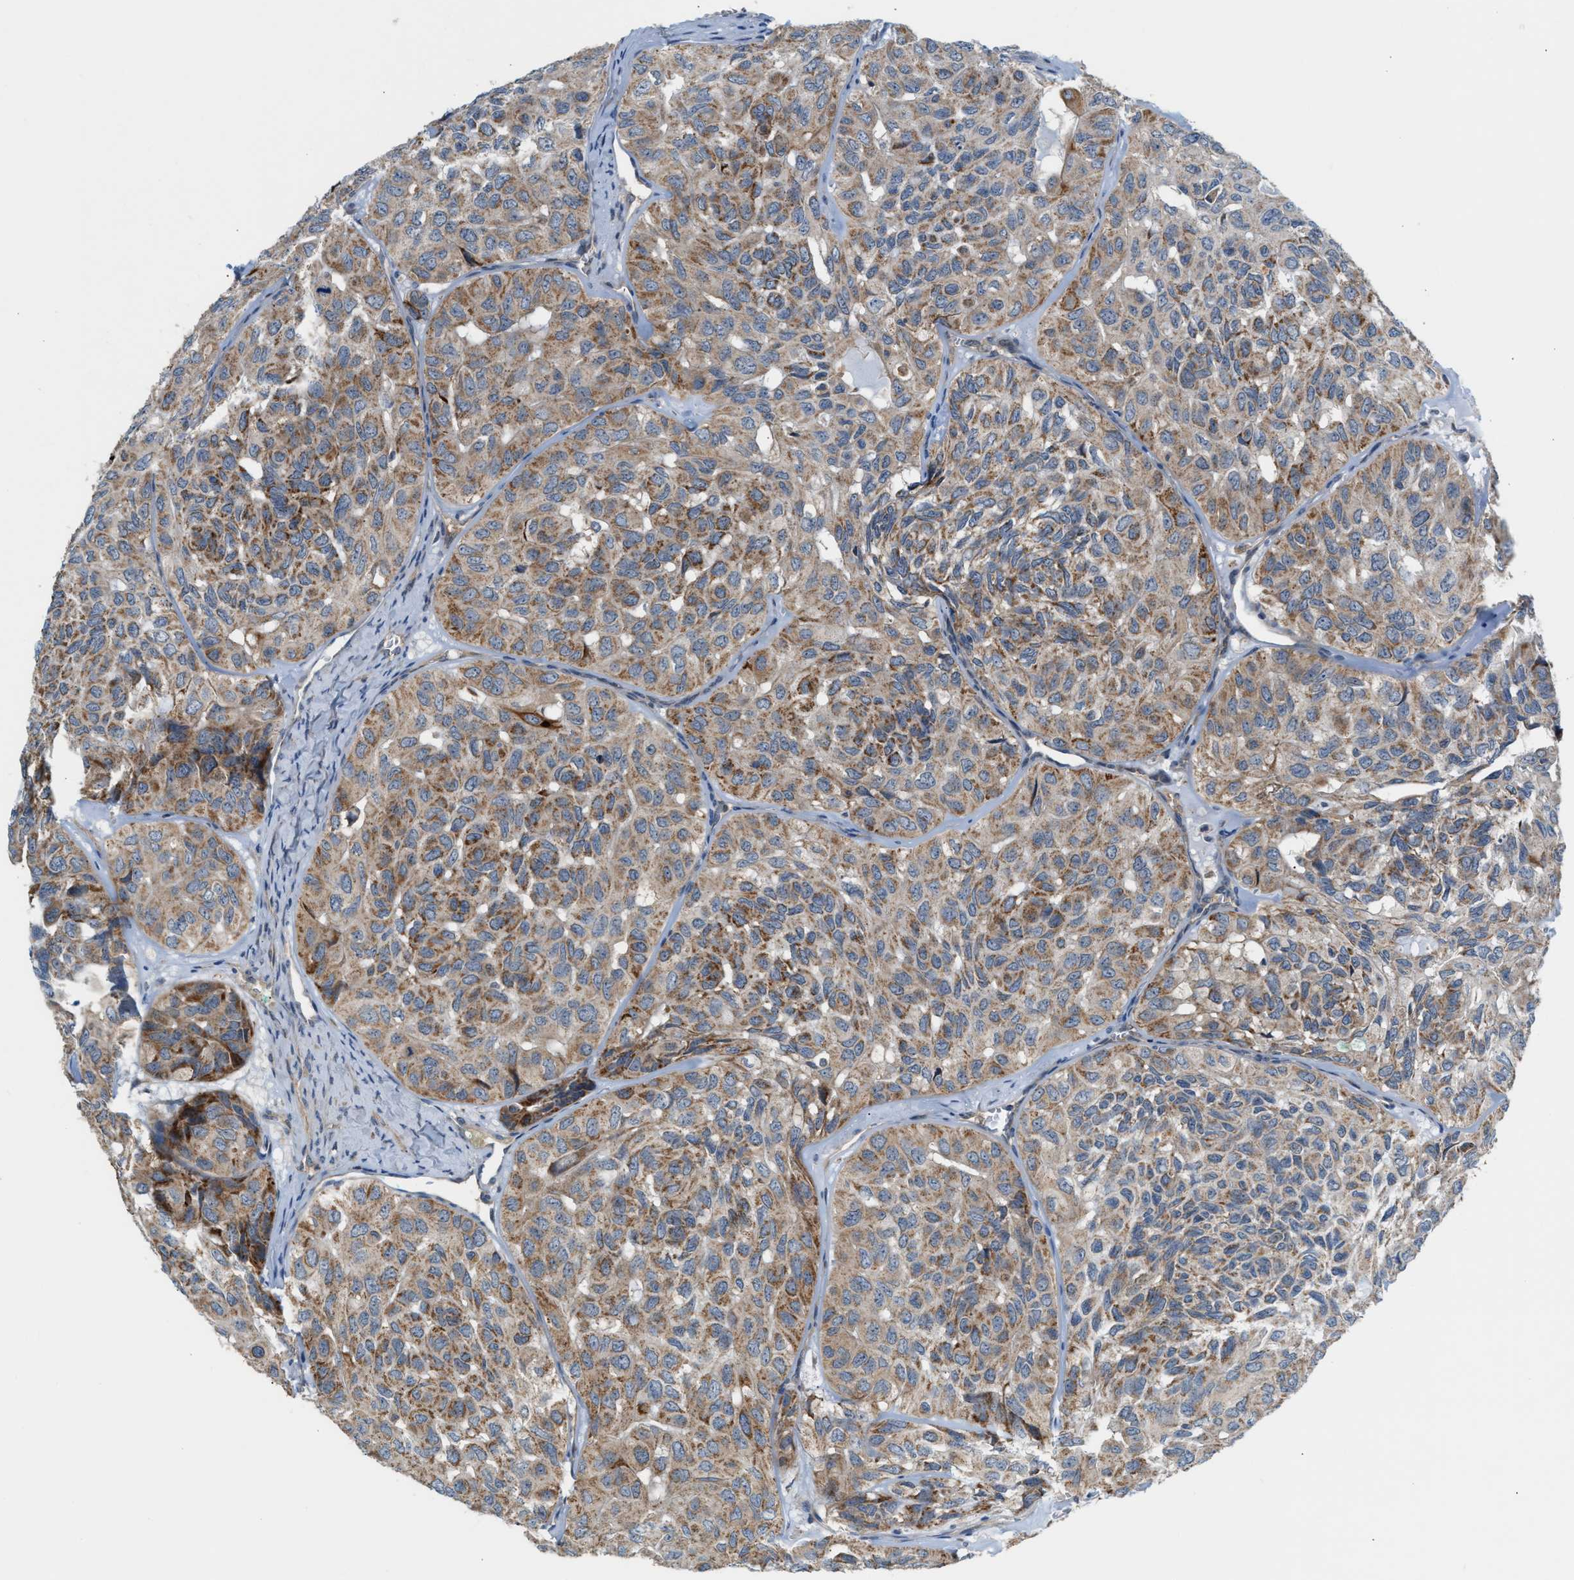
{"staining": {"intensity": "moderate", "quantity": ">75%", "location": "cytoplasmic/membranous"}, "tissue": "head and neck cancer", "cell_type": "Tumor cells", "image_type": "cancer", "snomed": [{"axis": "morphology", "description": "Adenocarcinoma, NOS"}, {"axis": "topography", "description": "Salivary gland, NOS"}, {"axis": "topography", "description": "Head-Neck"}], "caption": "A brown stain highlights moderate cytoplasmic/membranous staining of a protein in human adenocarcinoma (head and neck) tumor cells. The staining is performed using DAB (3,3'-diaminobenzidine) brown chromogen to label protein expression. The nuclei are counter-stained blue using hematoxylin.", "gene": "PDCL", "patient": {"sex": "female", "age": 76}}